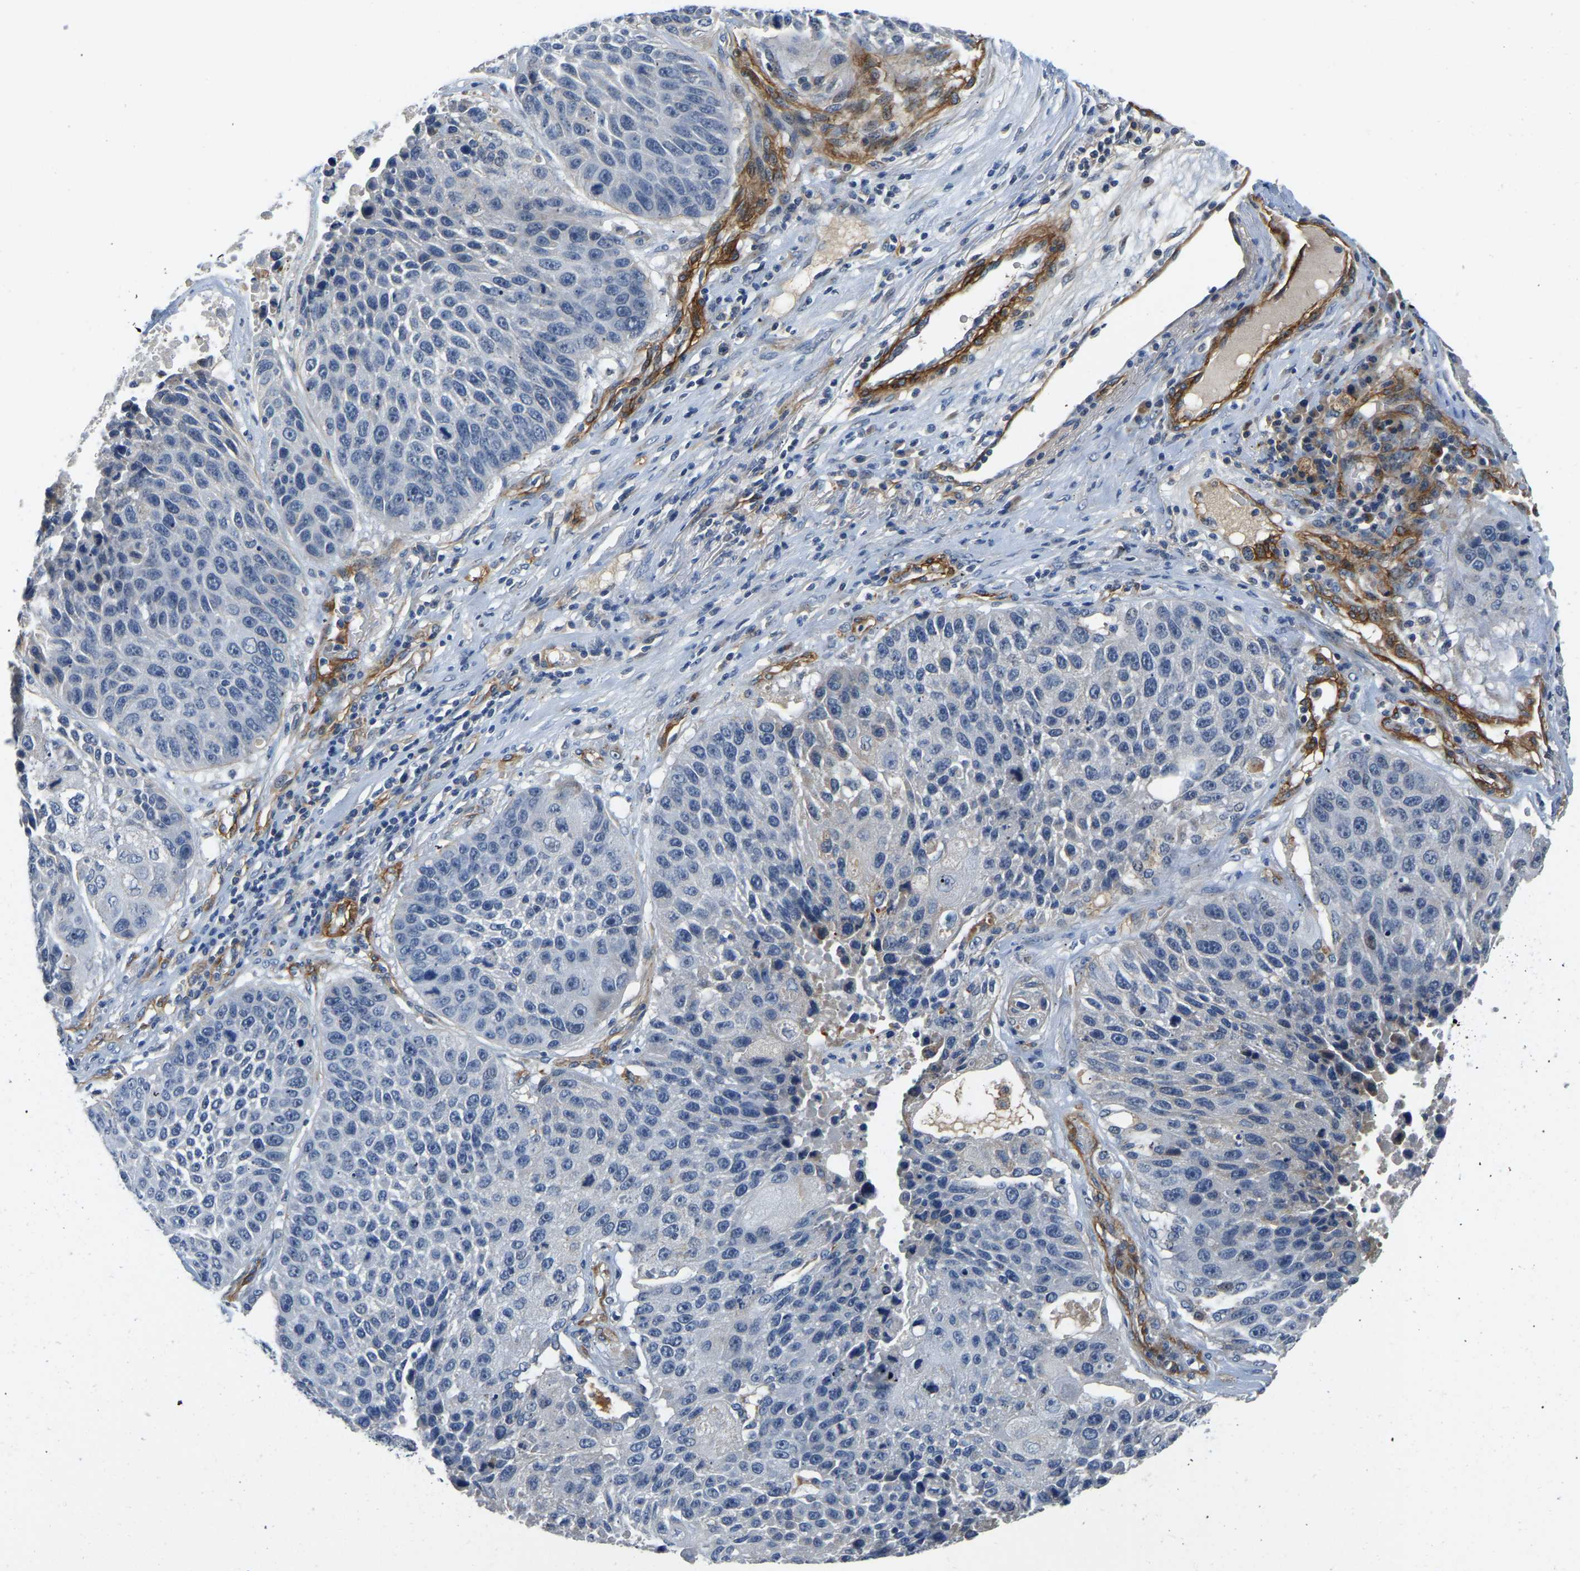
{"staining": {"intensity": "negative", "quantity": "none", "location": "none"}, "tissue": "lung cancer", "cell_type": "Tumor cells", "image_type": "cancer", "snomed": [{"axis": "morphology", "description": "Squamous cell carcinoma, NOS"}, {"axis": "topography", "description": "Lung"}], "caption": "IHC of lung cancer exhibits no staining in tumor cells.", "gene": "LIAS", "patient": {"sex": "male", "age": 61}}